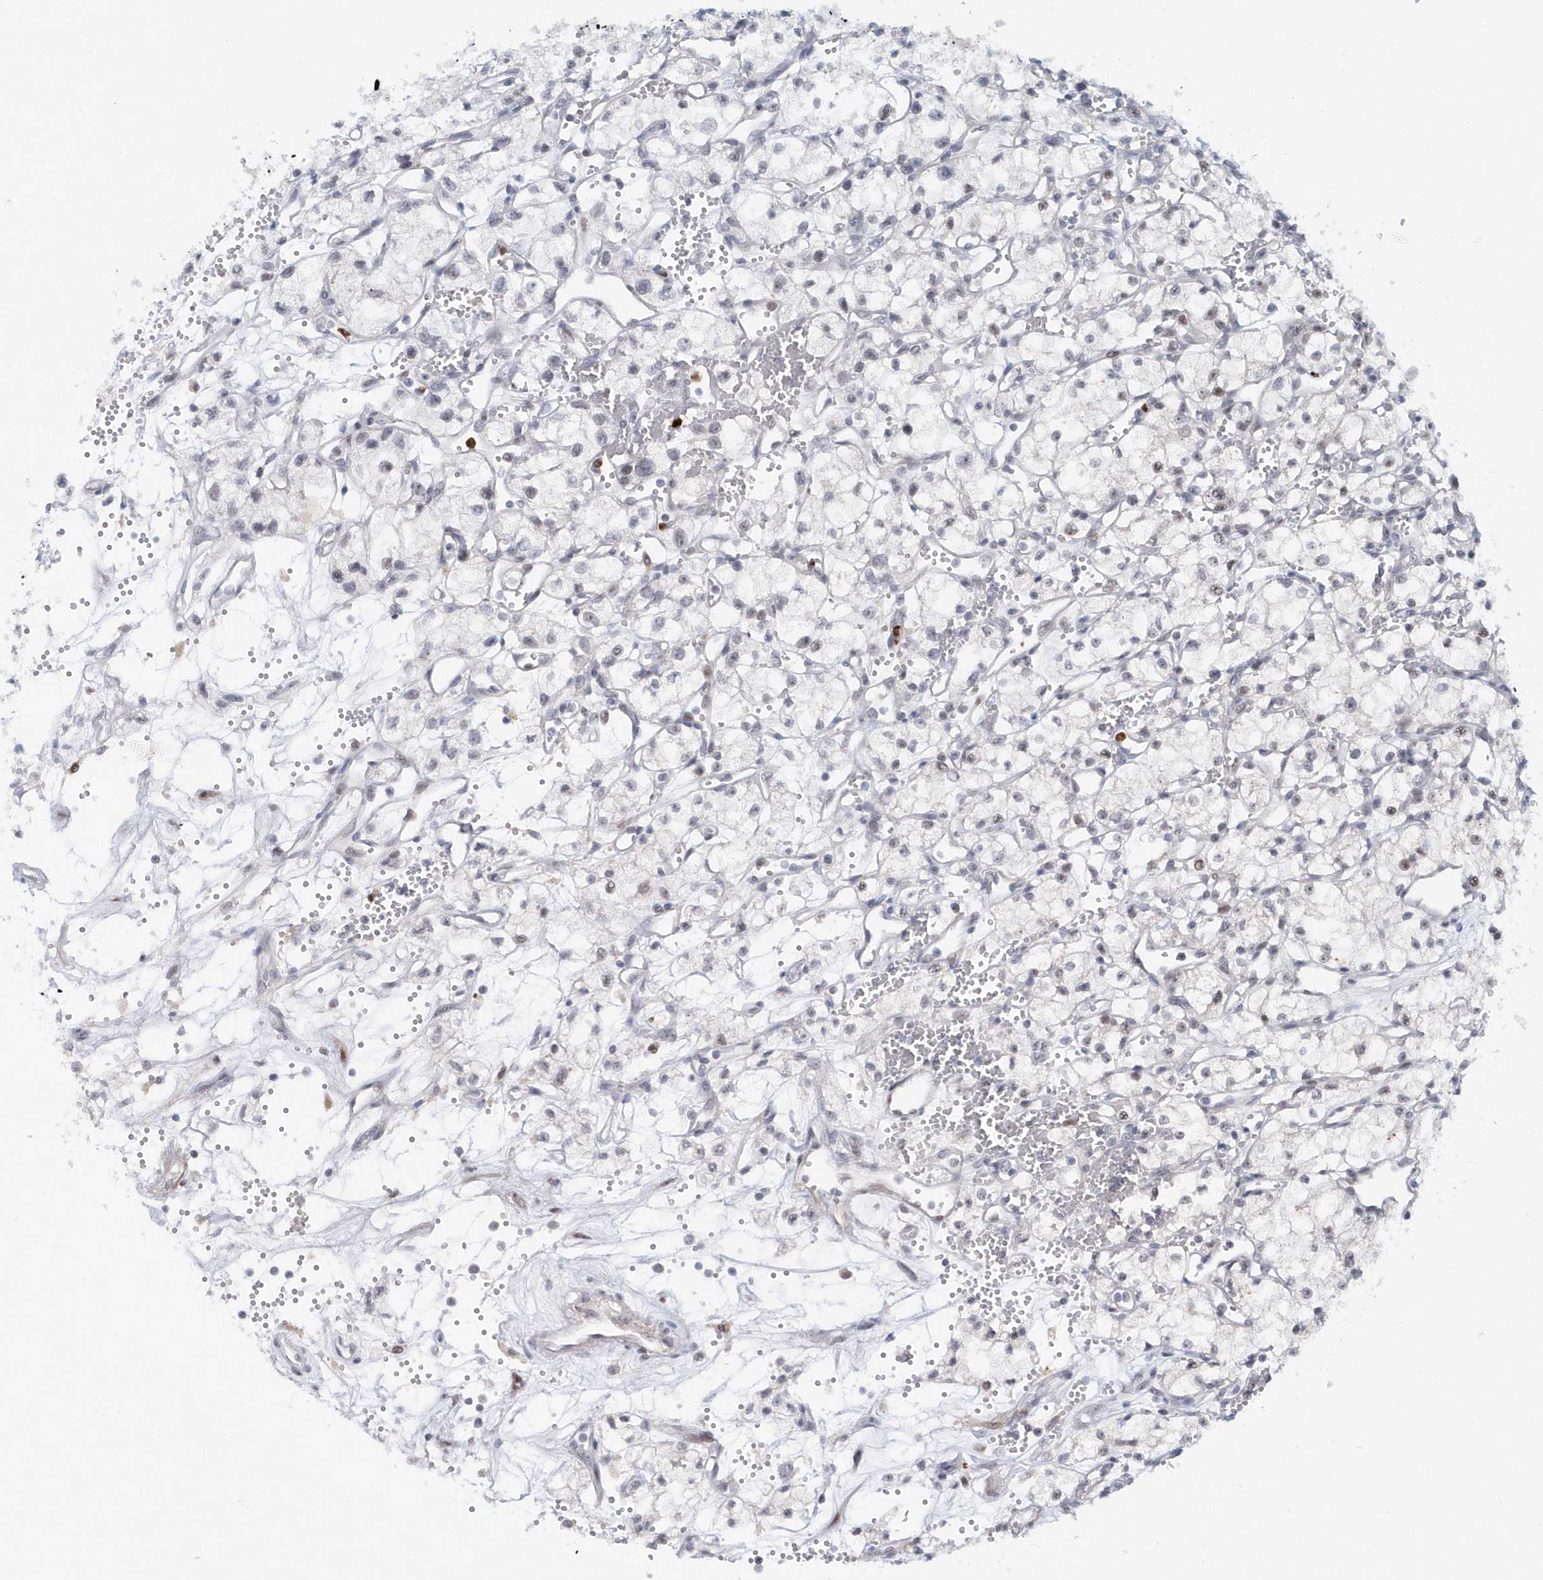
{"staining": {"intensity": "negative", "quantity": "none", "location": "none"}, "tissue": "renal cancer", "cell_type": "Tumor cells", "image_type": "cancer", "snomed": [{"axis": "morphology", "description": "Adenocarcinoma, NOS"}, {"axis": "topography", "description": "Kidney"}], "caption": "This is an IHC photomicrograph of human adenocarcinoma (renal). There is no staining in tumor cells.", "gene": "ASCL4", "patient": {"sex": "male", "age": 59}}